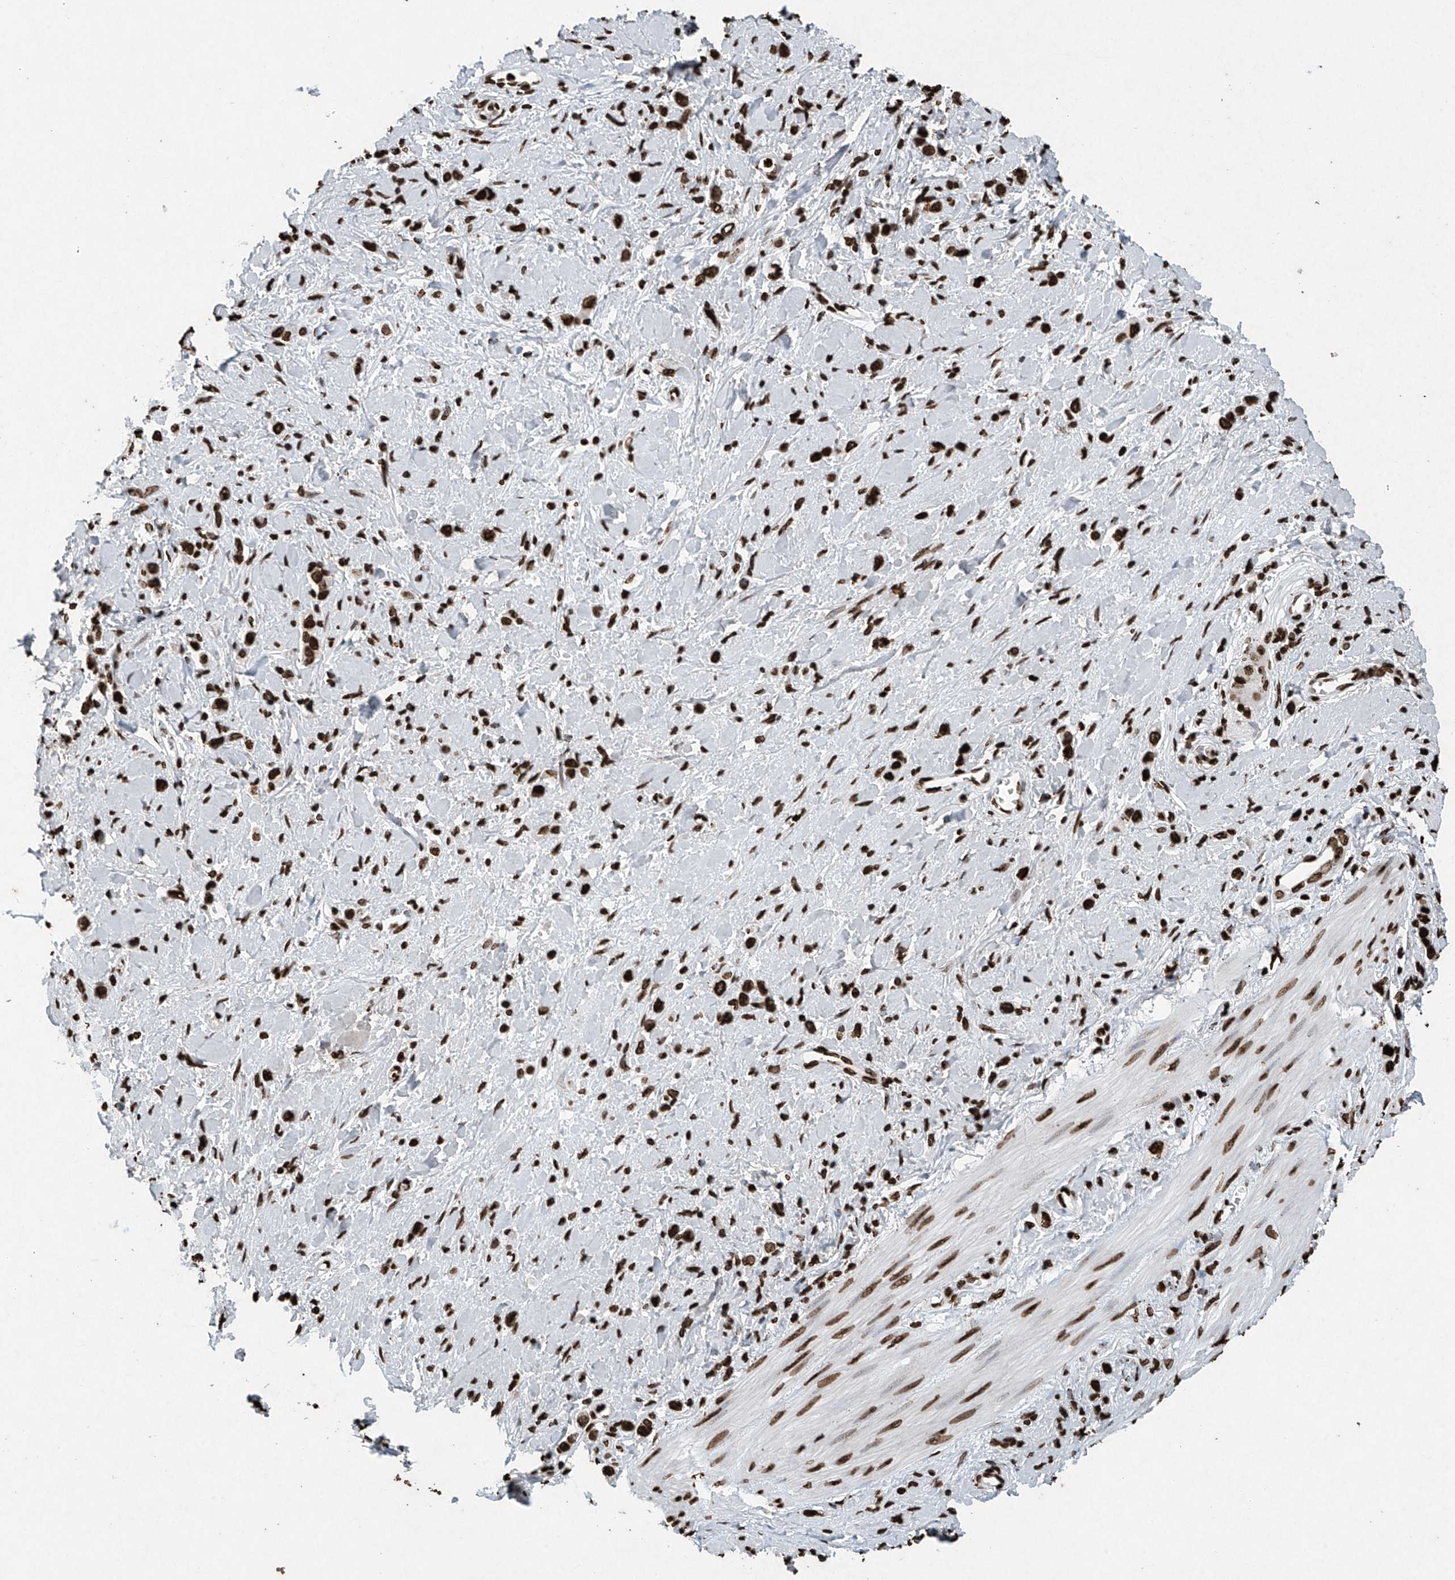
{"staining": {"intensity": "strong", "quantity": ">75%", "location": "nuclear"}, "tissue": "stomach cancer", "cell_type": "Tumor cells", "image_type": "cancer", "snomed": [{"axis": "morphology", "description": "Normal tissue, NOS"}, {"axis": "morphology", "description": "Adenocarcinoma, NOS"}, {"axis": "topography", "description": "Stomach, upper"}, {"axis": "topography", "description": "Stomach"}], "caption": "Adenocarcinoma (stomach) stained with DAB (3,3'-diaminobenzidine) immunohistochemistry (IHC) exhibits high levels of strong nuclear positivity in about >75% of tumor cells.", "gene": "H3-3A", "patient": {"sex": "female", "age": 65}}